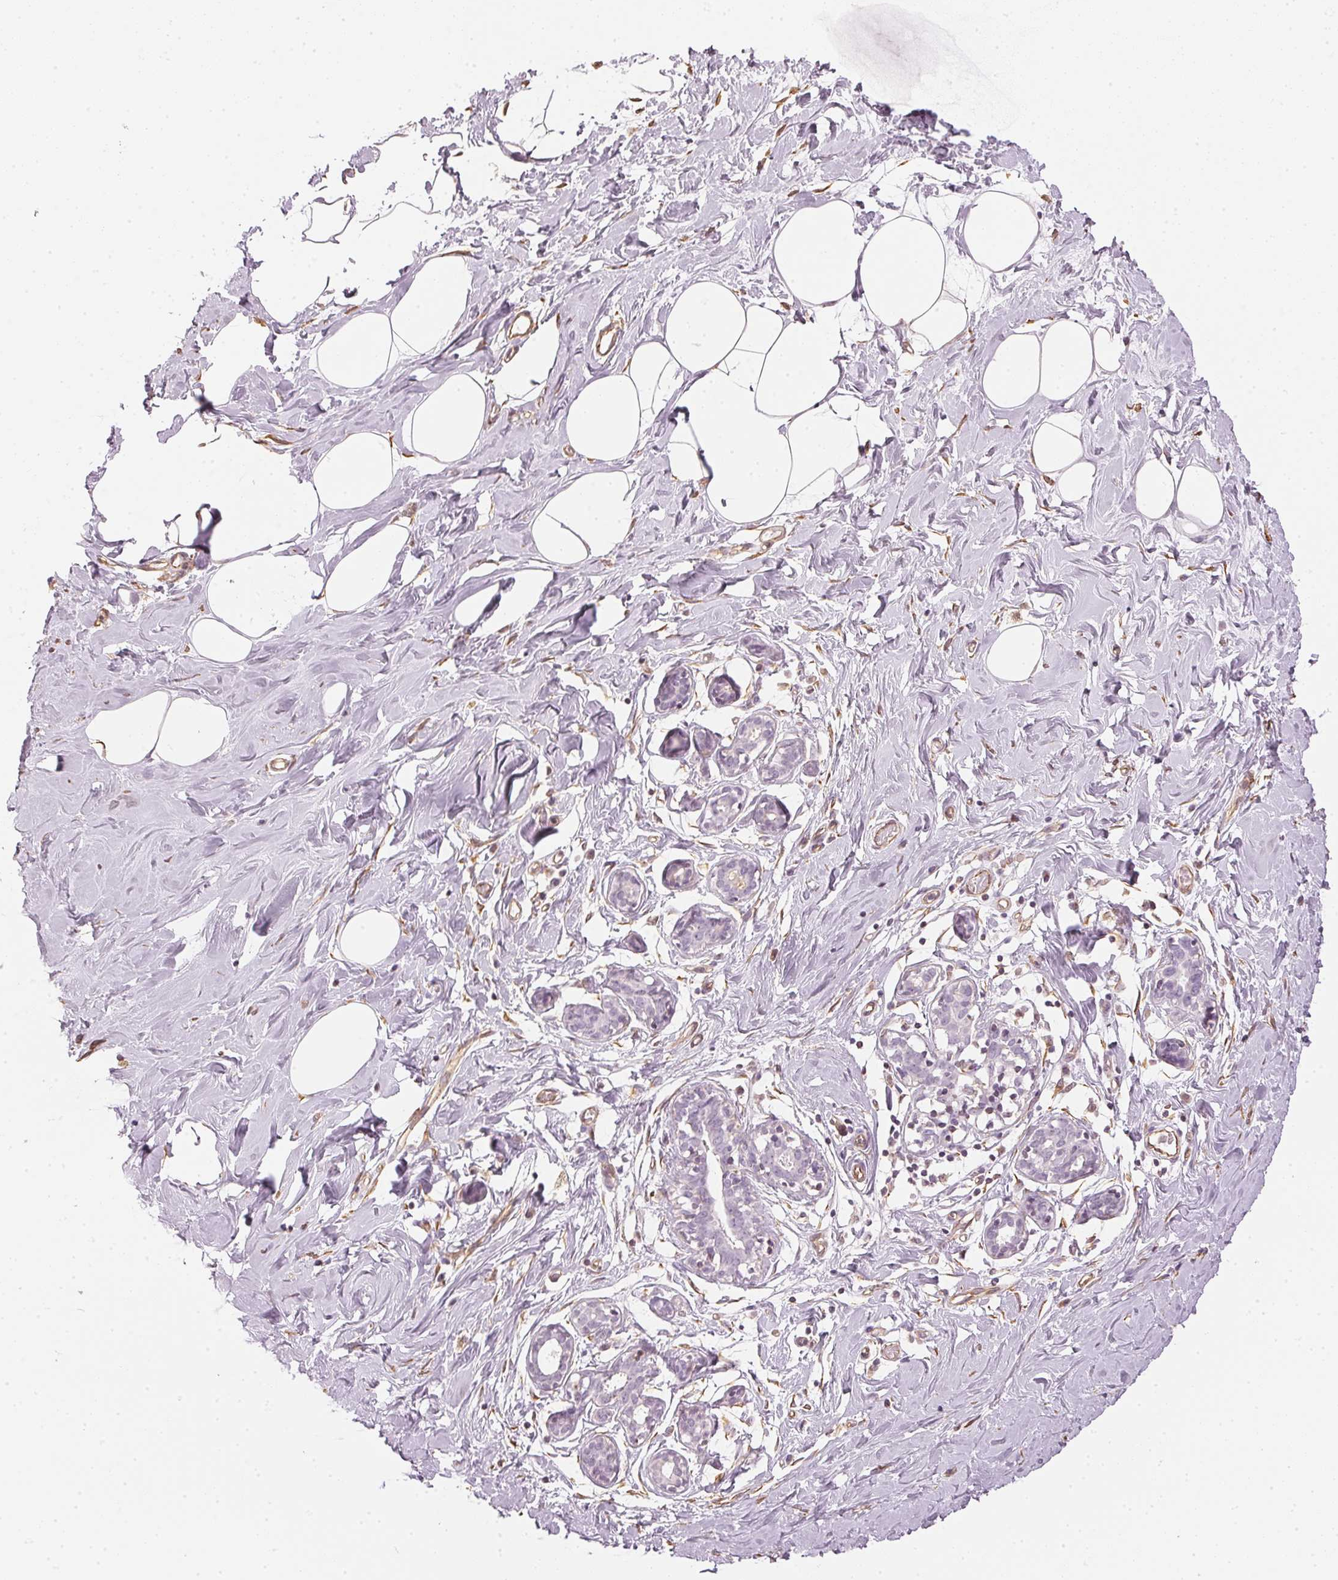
{"staining": {"intensity": "negative", "quantity": "none", "location": "none"}, "tissue": "breast", "cell_type": "Adipocytes", "image_type": "normal", "snomed": [{"axis": "morphology", "description": "Normal tissue, NOS"}, {"axis": "topography", "description": "Breast"}], "caption": "The IHC micrograph has no significant positivity in adipocytes of breast. Nuclei are stained in blue.", "gene": "APLP1", "patient": {"sex": "female", "age": 27}}